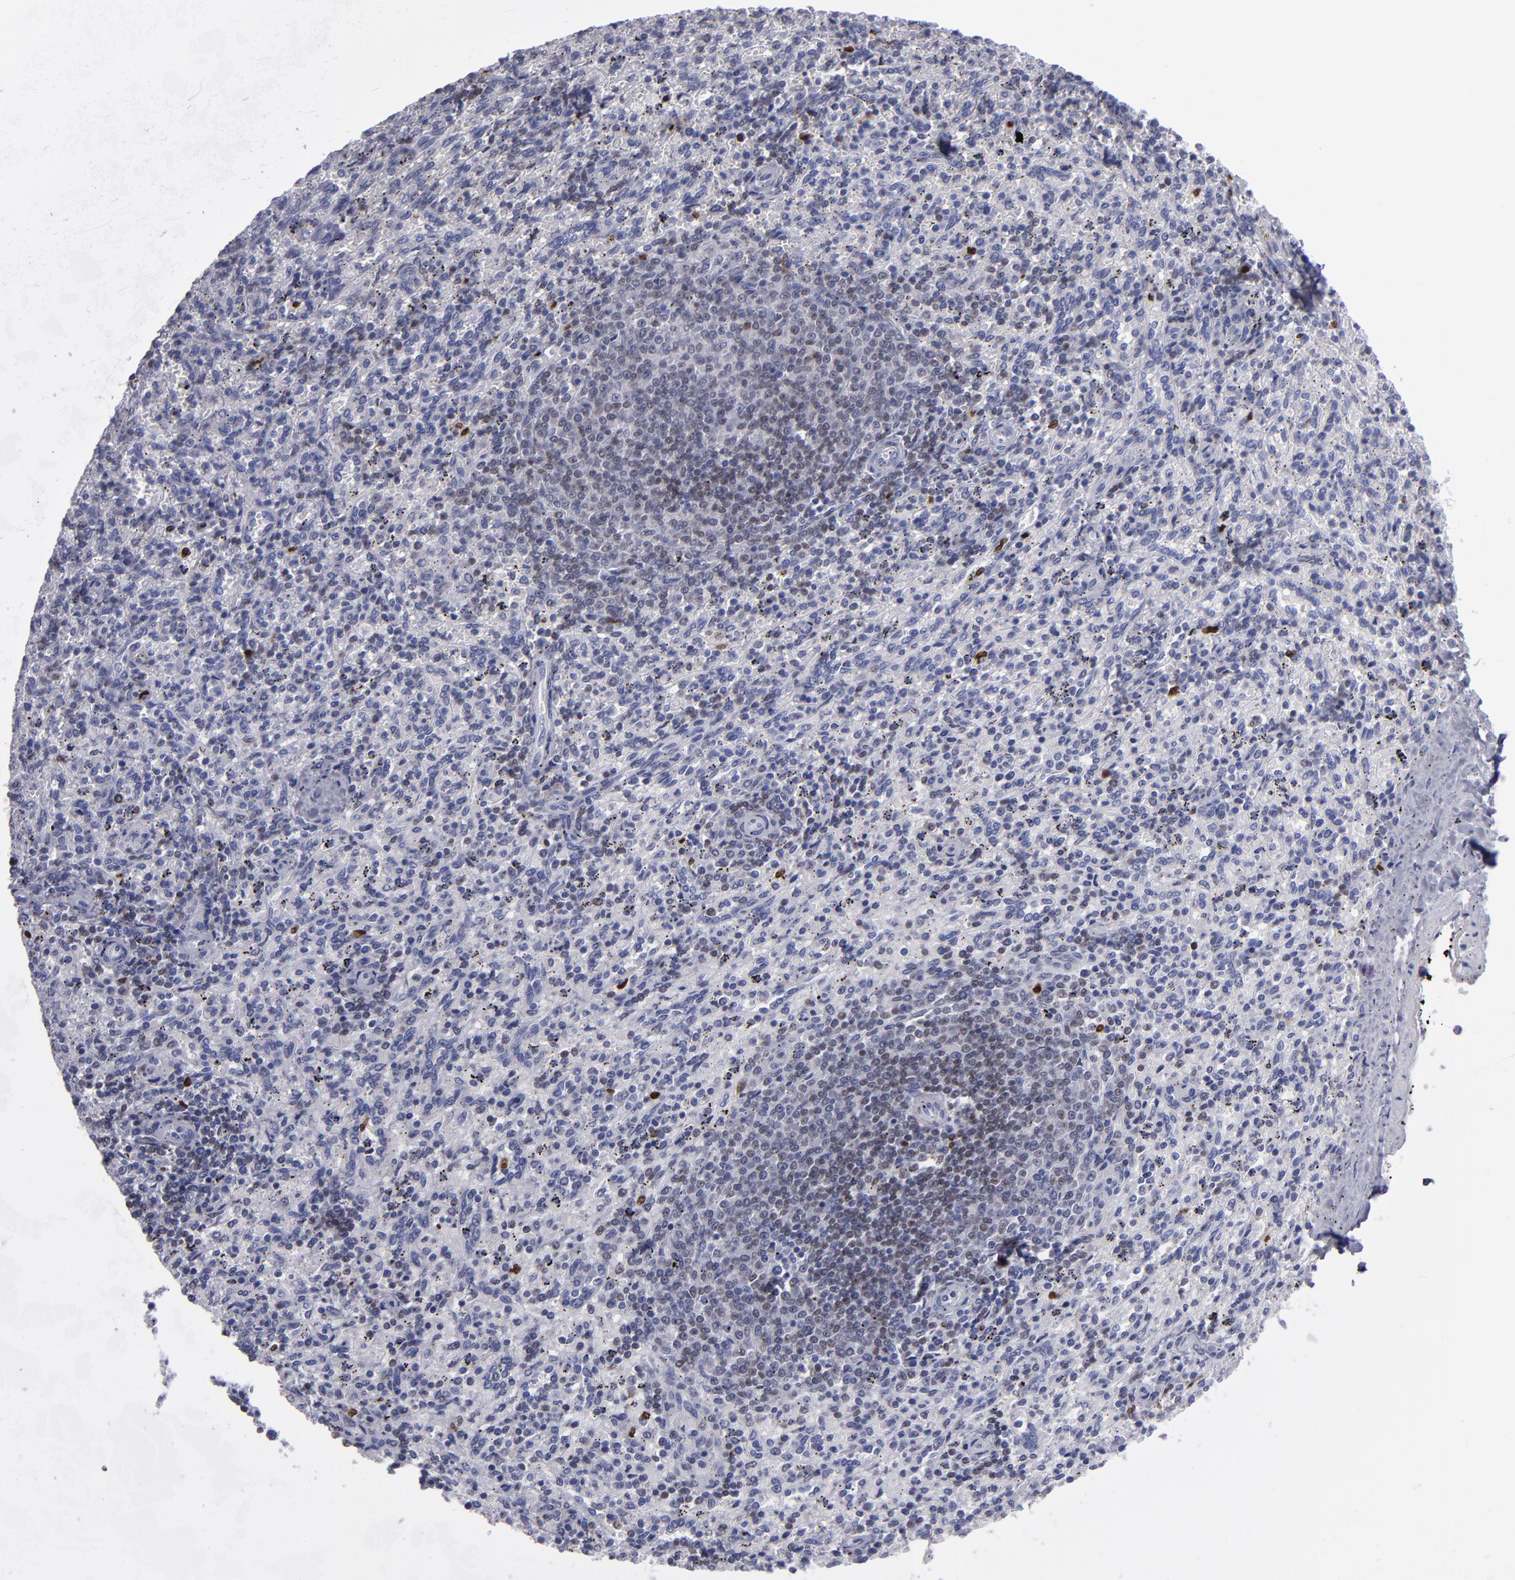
{"staining": {"intensity": "weak", "quantity": "<25%", "location": "nuclear"}, "tissue": "spleen", "cell_type": "Cells in red pulp", "image_type": "normal", "snomed": [{"axis": "morphology", "description": "Normal tissue, NOS"}, {"axis": "topography", "description": "Spleen"}], "caption": "This is an IHC photomicrograph of unremarkable human spleen. There is no positivity in cells in red pulp.", "gene": "IRF8", "patient": {"sex": "female", "age": 10}}